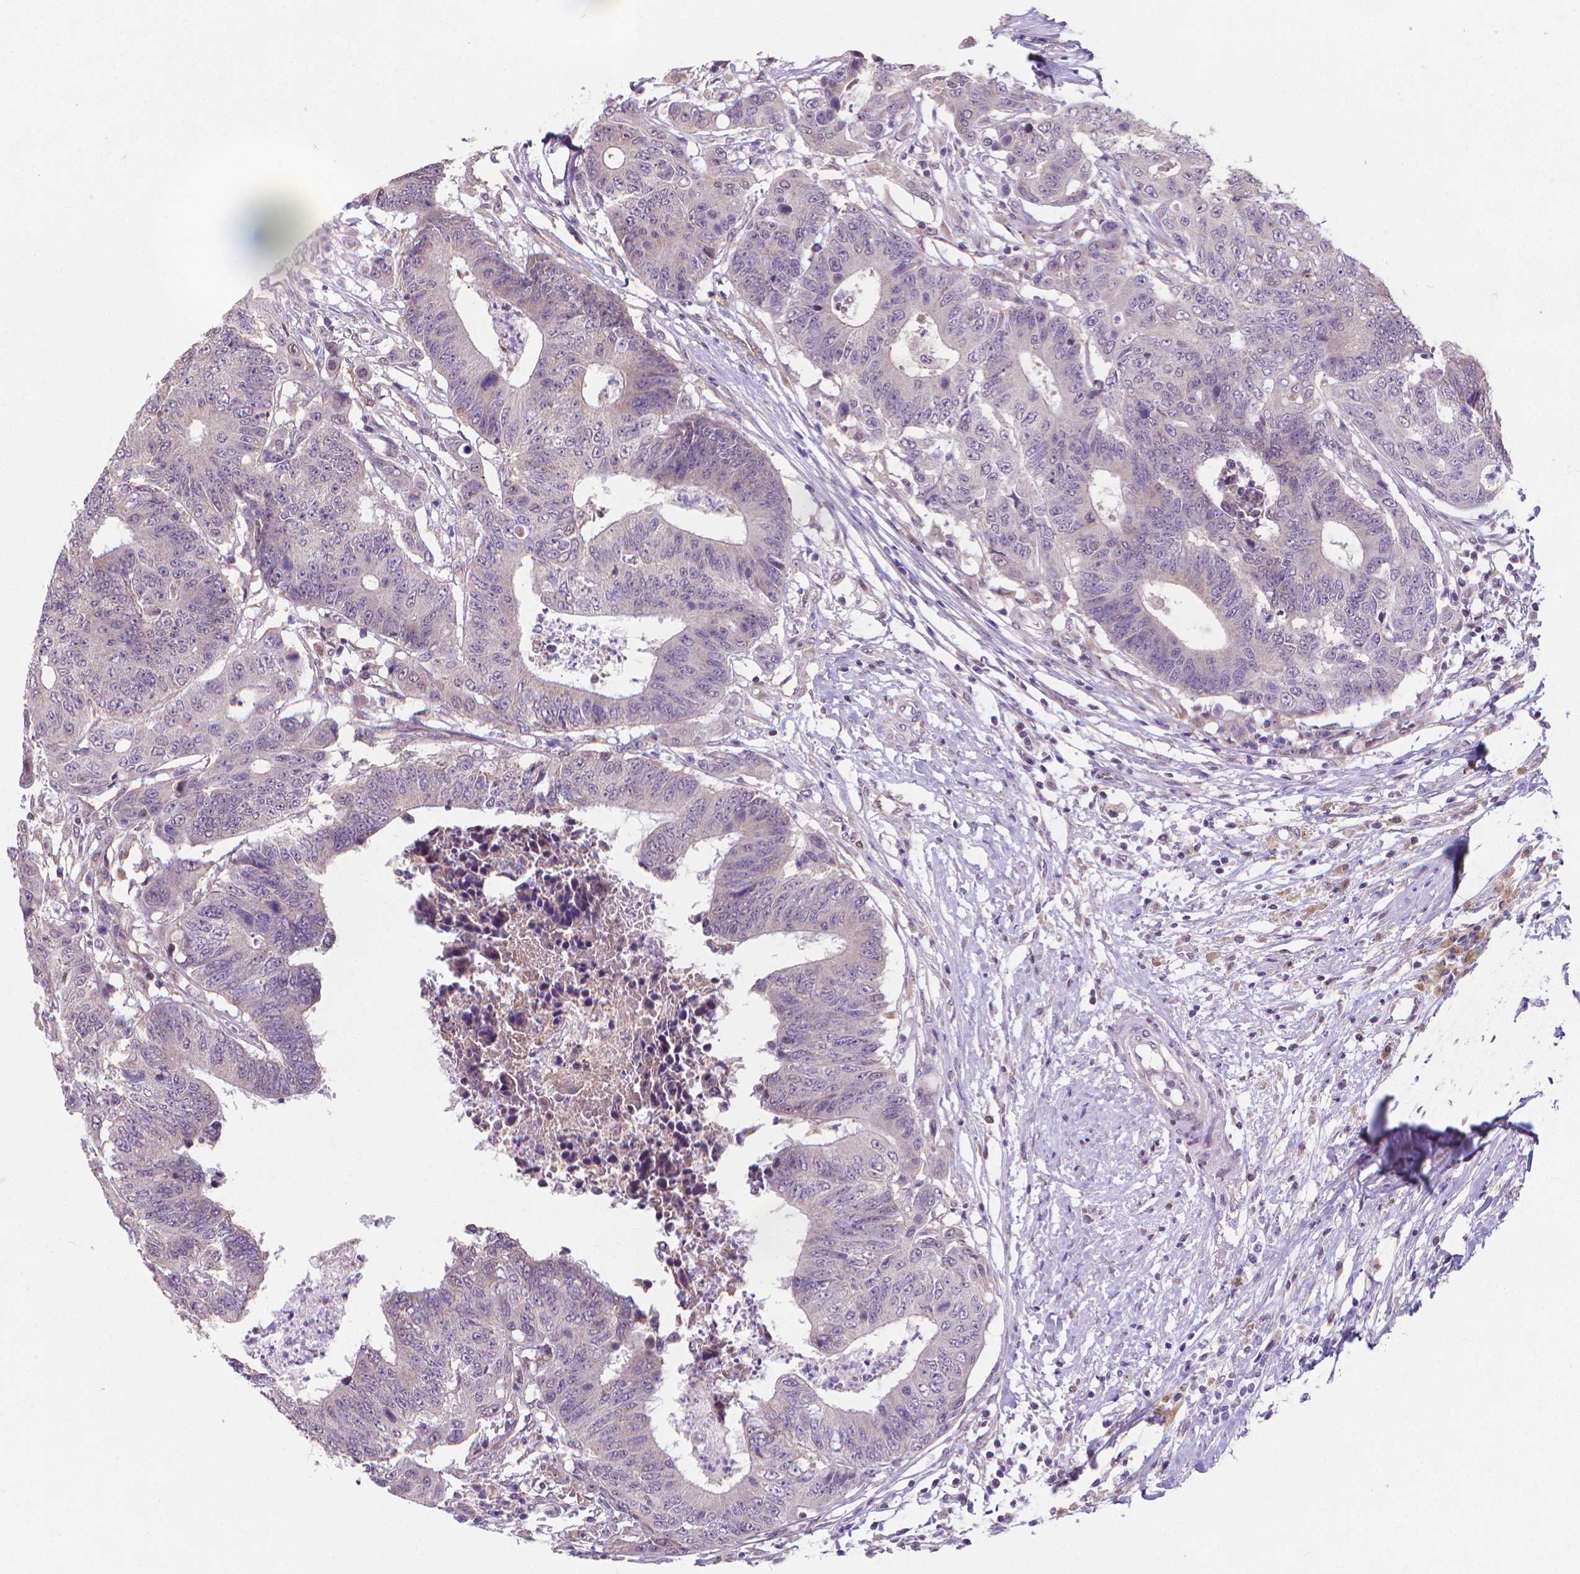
{"staining": {"intensity": "negative", "quantity": "none", "location": "none"}, "tissue": "colorectal cancer", "cell_type": "Tumor cells", "image_type": "cancer", "snomed": [{"axis": "morphology", "description": "Adenocarcinoma, NOS"}, {"axis": "topography", "description": "Colon"}], "caption": "Tumor cells show no significant protein positivity in colorectal adenocarcinoma.", "gene": "GPR63", "patient": {"sex": "female", "age": 48}}